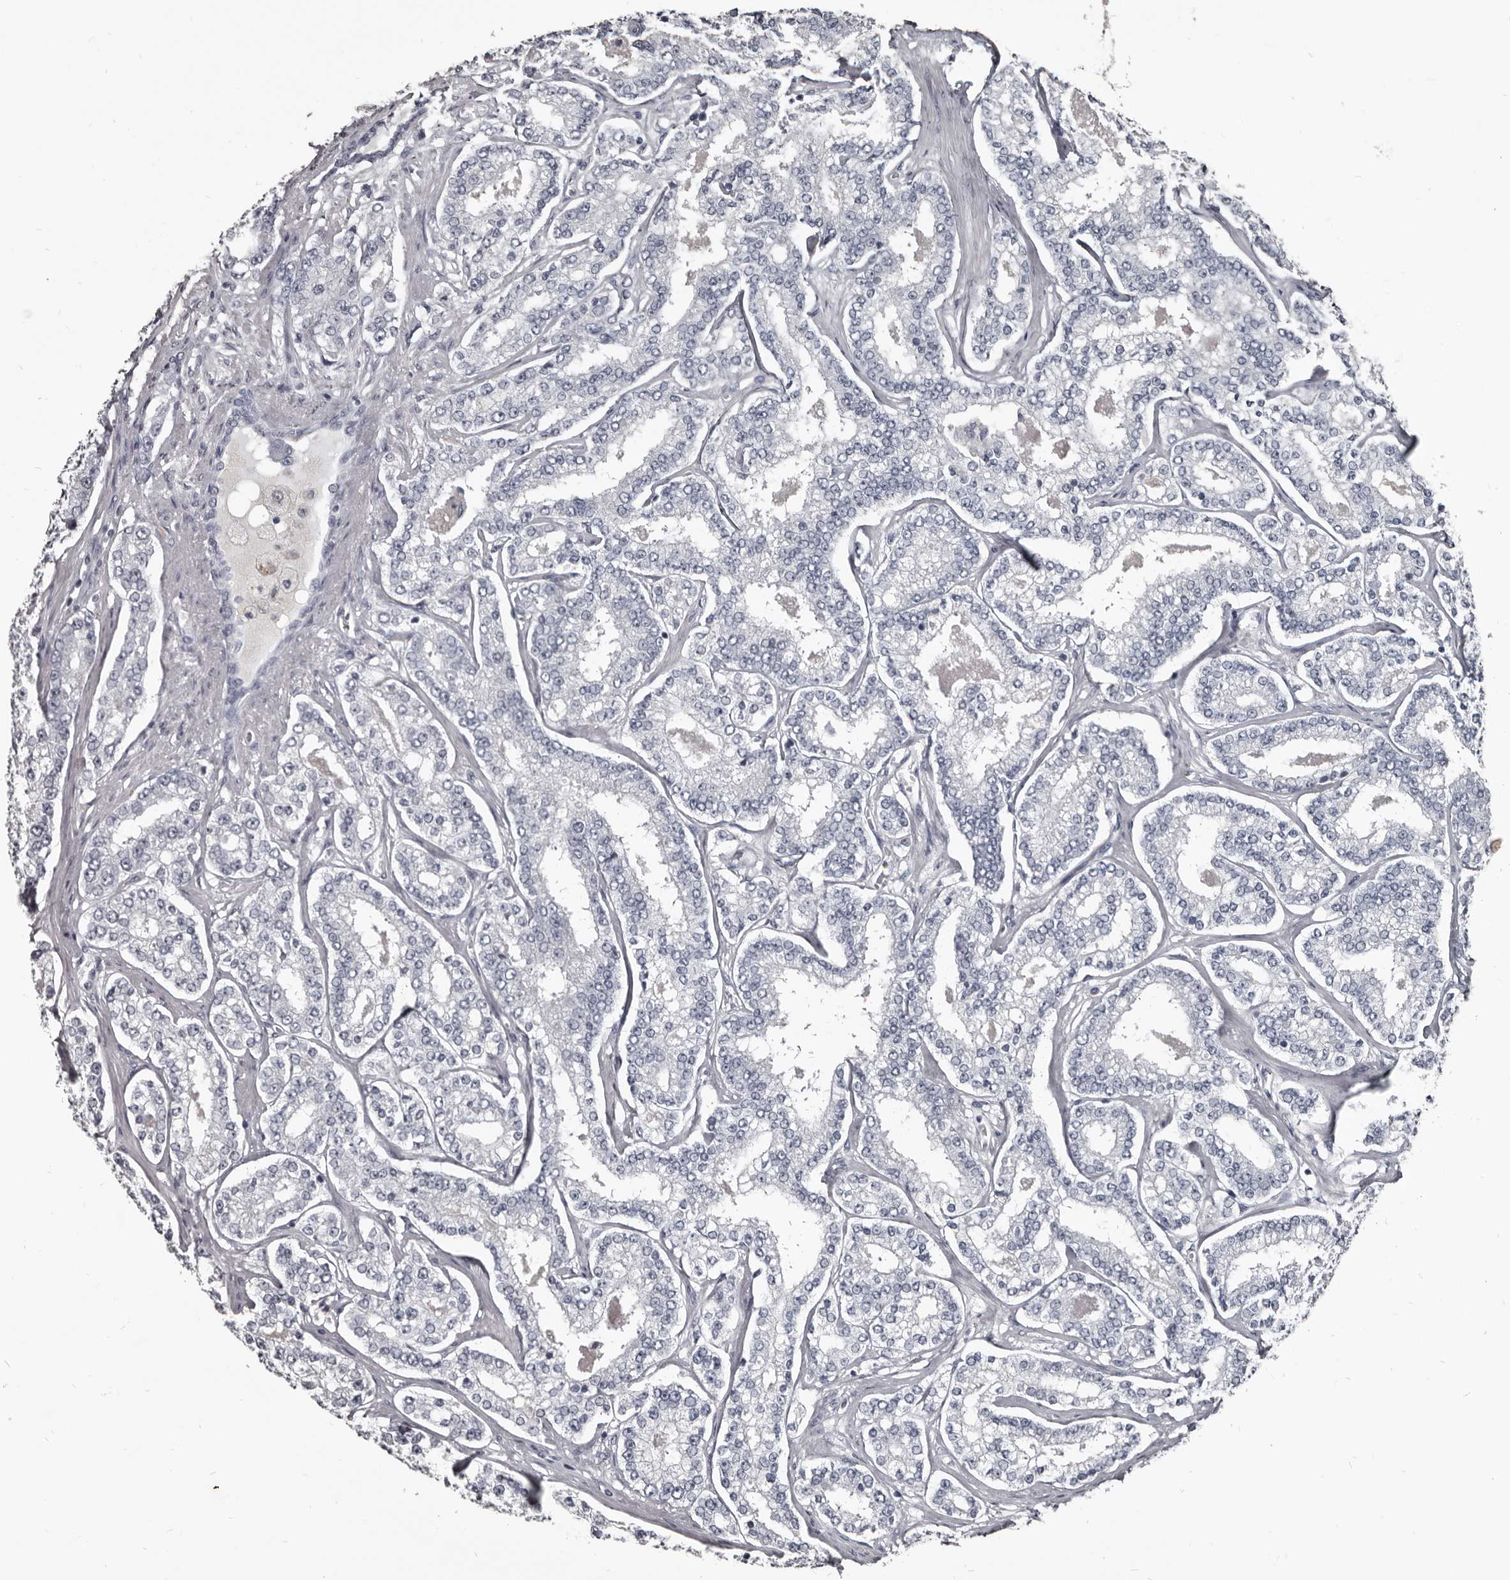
{"staining": {"intensity": "negative", "quantity": "none", "location": "none"}, "tissue": "prostate cancer", "cell_type": "Tumor cells", "image_type": "cancer", "snomed": [{"axis": "morphology", "description": "Normal tissue, NOS"}, {"axis": "morphology", "description": "Adenocarcinoma, High grade"}, {"axis": "topography", "description": "Prostate"}], "caption": "This is an IHC image of human prostate cancer (high-grade adenocarcinoma). There is no positivity in tumor cells.", "gene": "GREB1", "patient": {"sex": "male", "age": 83}}